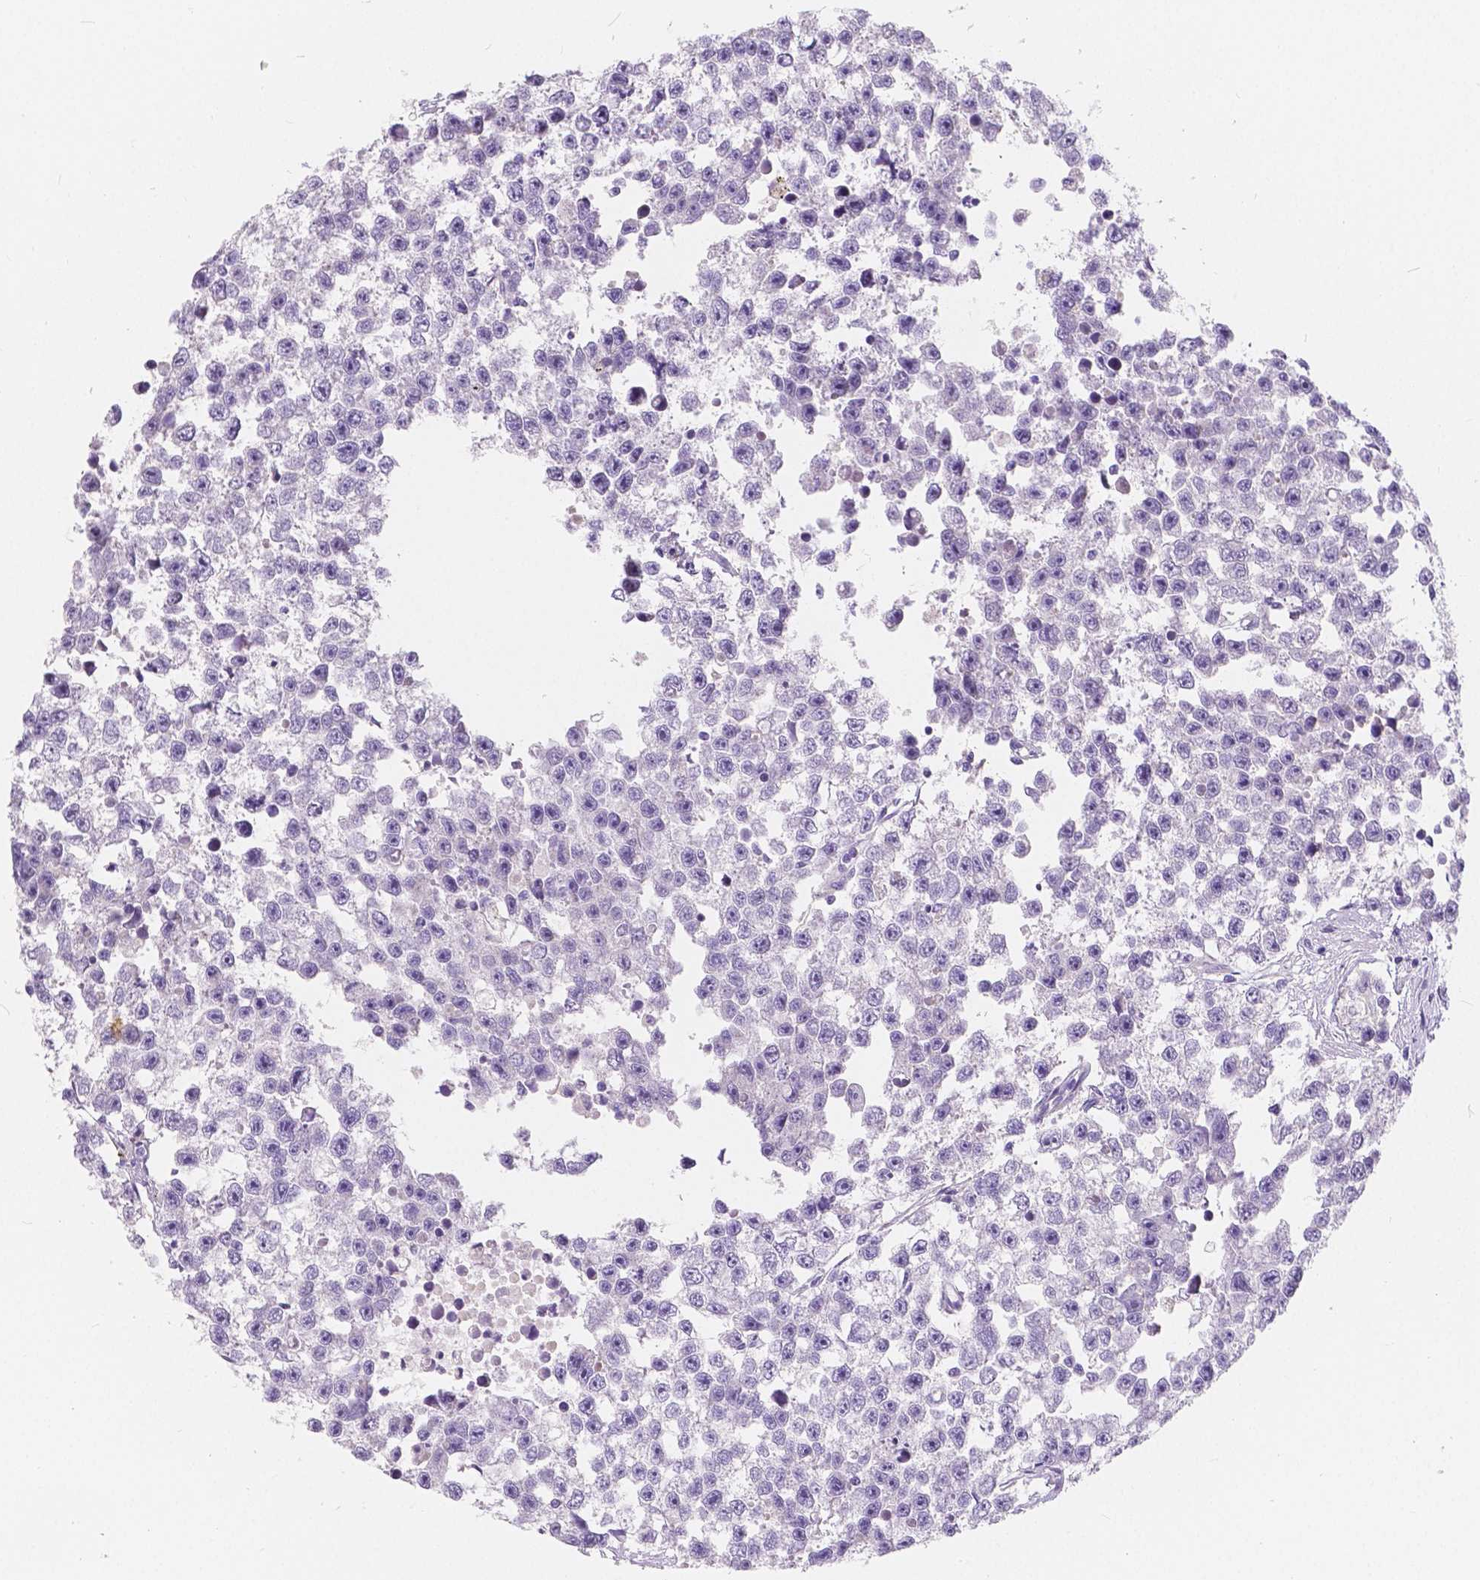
{"staining": {"intensity": "negative", "quantity": "none", "location": "none"}, "tissue": "testis cancer", "cell_type": "Tumor cells", "image_type": "cancer", "snomed": [{"axis": "morphology", "description": "Seminoma, NOS"}, {"axis": "topography", "description": "Testis"}], "caption": "Human testis cancer stained for a protein using IHC reveals no expression in tumor cells.", "gene": "RNF186", "patient": {"sex": "male", "age": 26}}